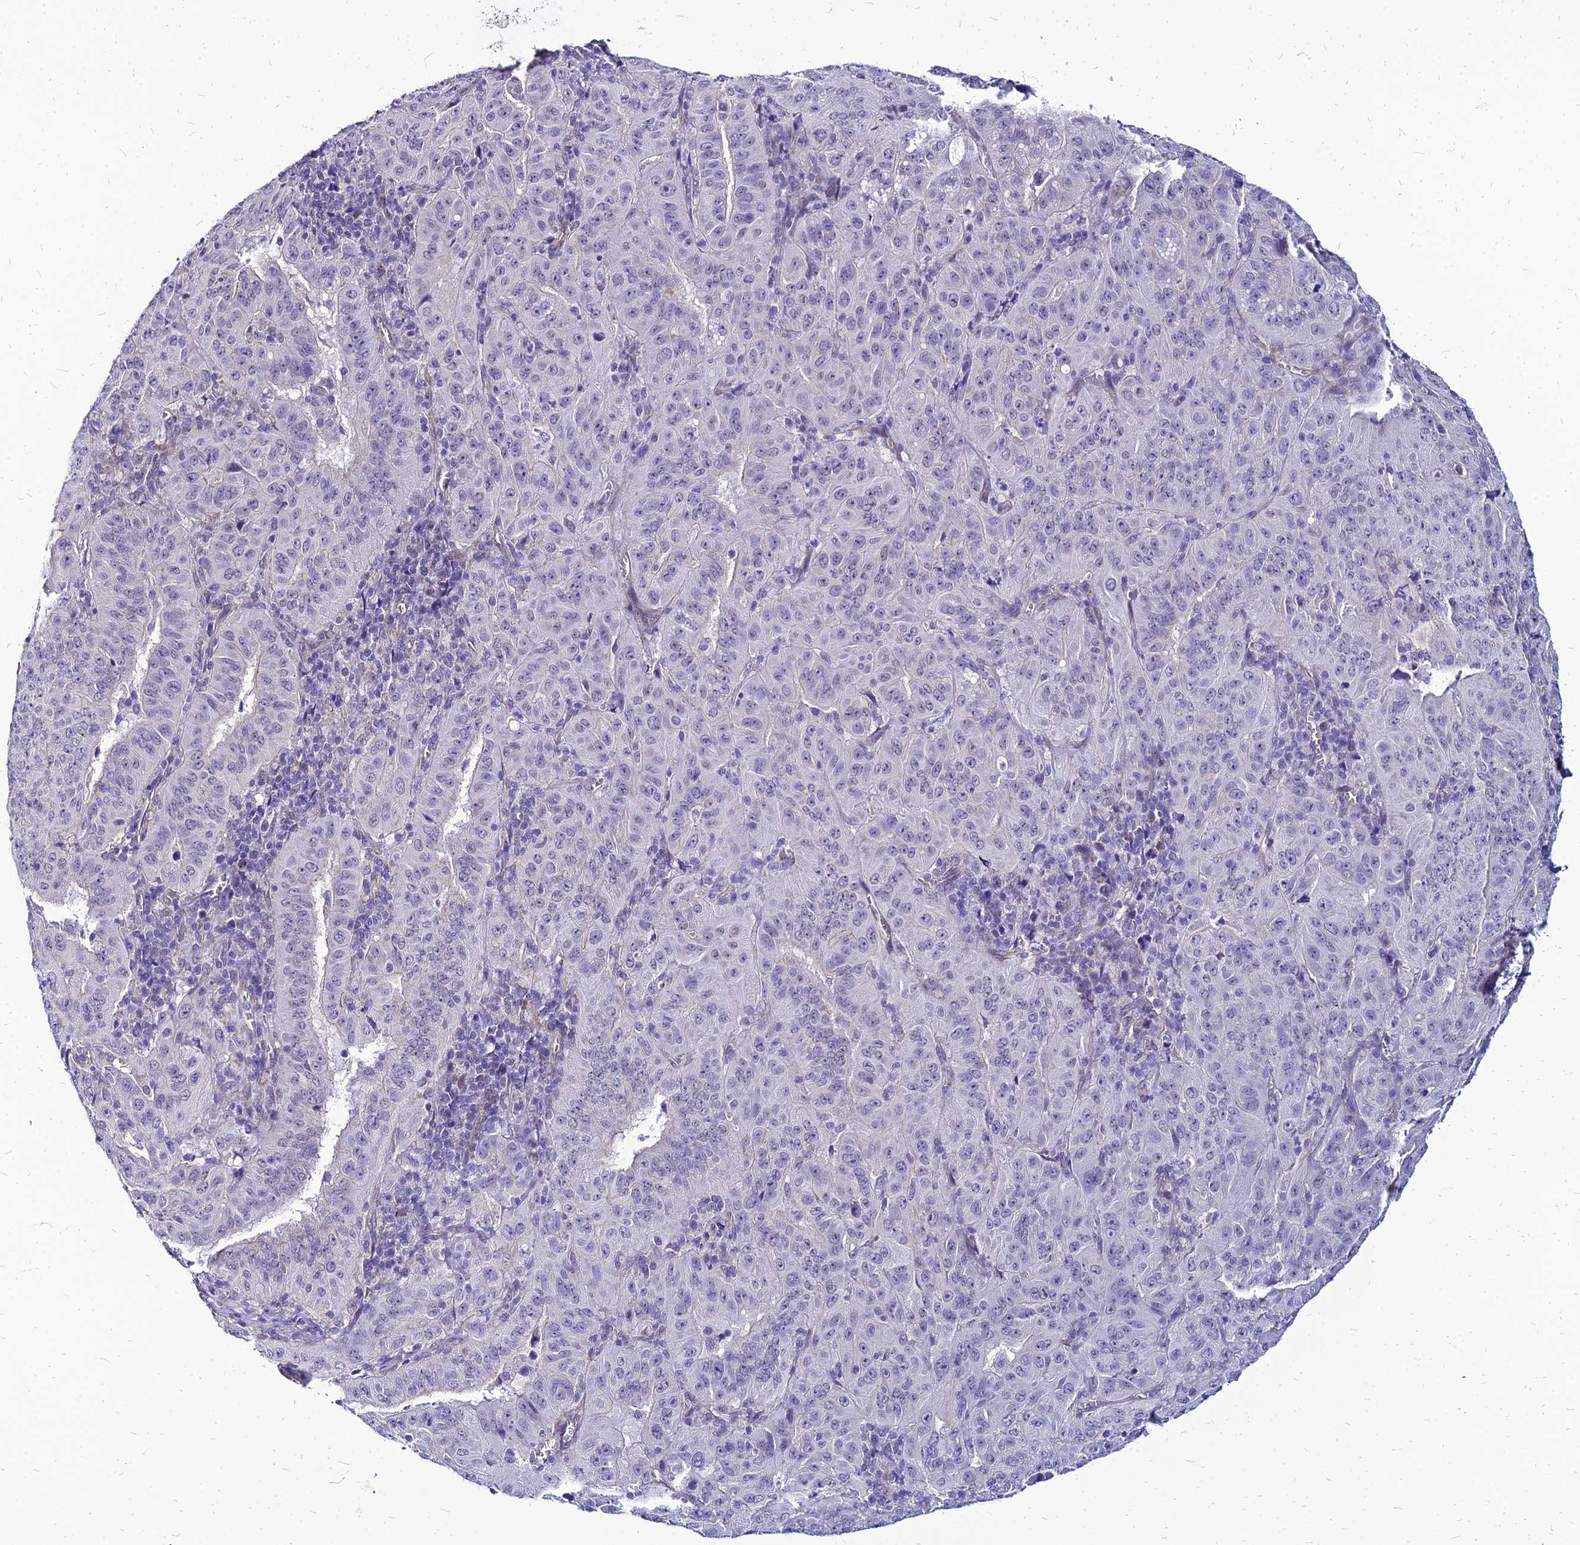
{"staining": {"intensity": "negative", "quantity": "none", "location": "none"}, "tissue": "pancreatic cancer", "cell_type": "Tumor cells", "image_type": "cancer", "snomed": [{"axis": "morphology", "description": "Adenocarcinoma, NOS"}, {"axis": "topography", "description": "Pancreas"}], "caption": "Immunohistochemical staining of human pancreatic adenocarcinoma demonstrates no significant expression in tumor cells.", "gene": "YEATS2", "patient": {"sex": "male", "age": 63}}